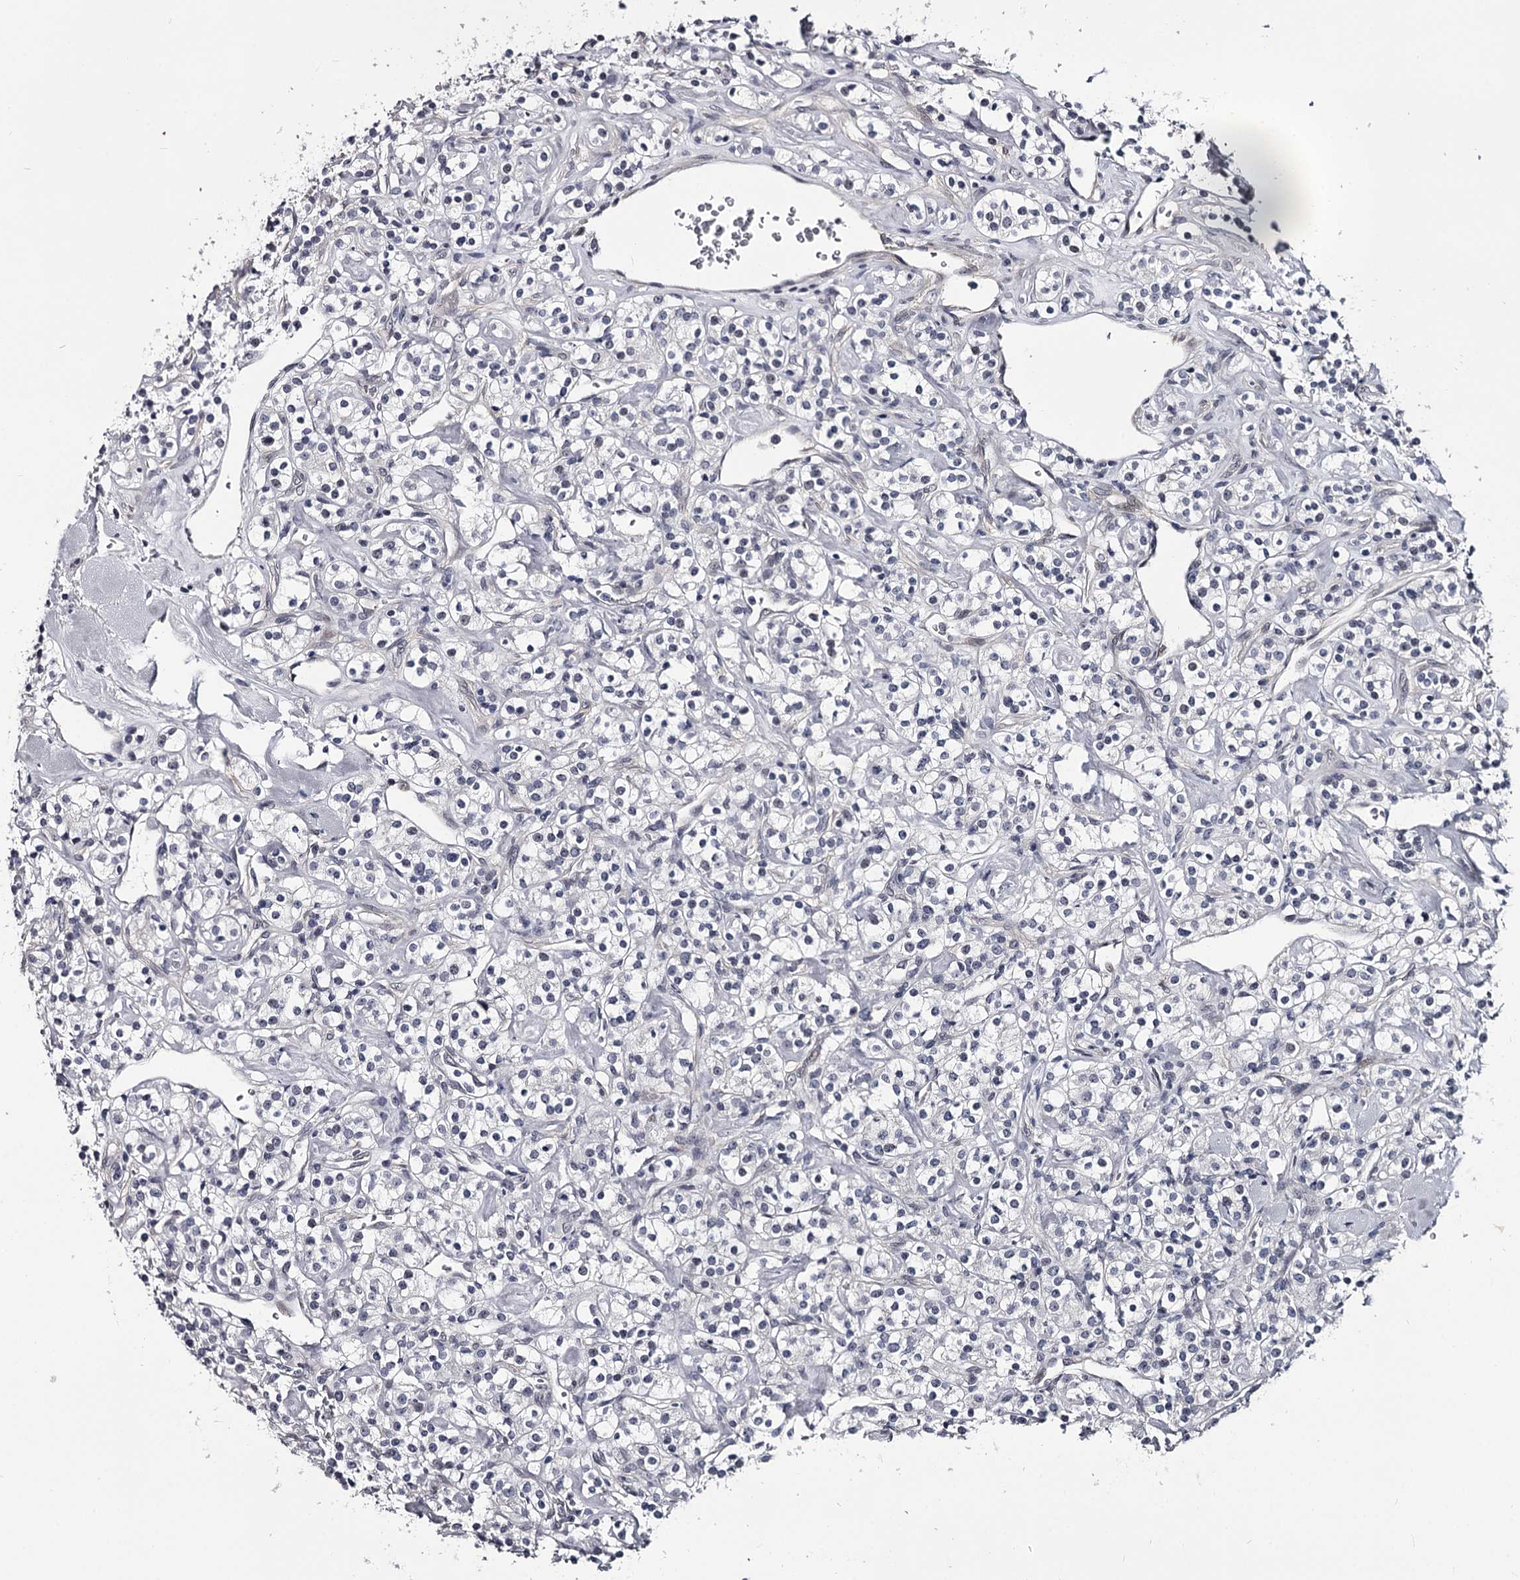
{"staining": {"intensity": "negative", "quantity": "none", "location": "none"}, "tissue": "renal cancer", "cell_type": "Tumor cells", "image_type": "cancer", "snomed": [{"axis": "morphology", "description": "Adenocarcinoma, NOS"}, {"axis": "topography", "description": "Kidney"}], "caption": "Image shows no protein positivity in tumor cells of renal adenocarcinoma tissue. The staining was performed using DAB (3,3'-diaminobenzidine) to visualize the protein expression in brown, while the nuclei were stained in blue with hematoxylin (Magnification: 20x).", "gene": "OVOL2", "patient": {"sex": "male", "age": 77}}